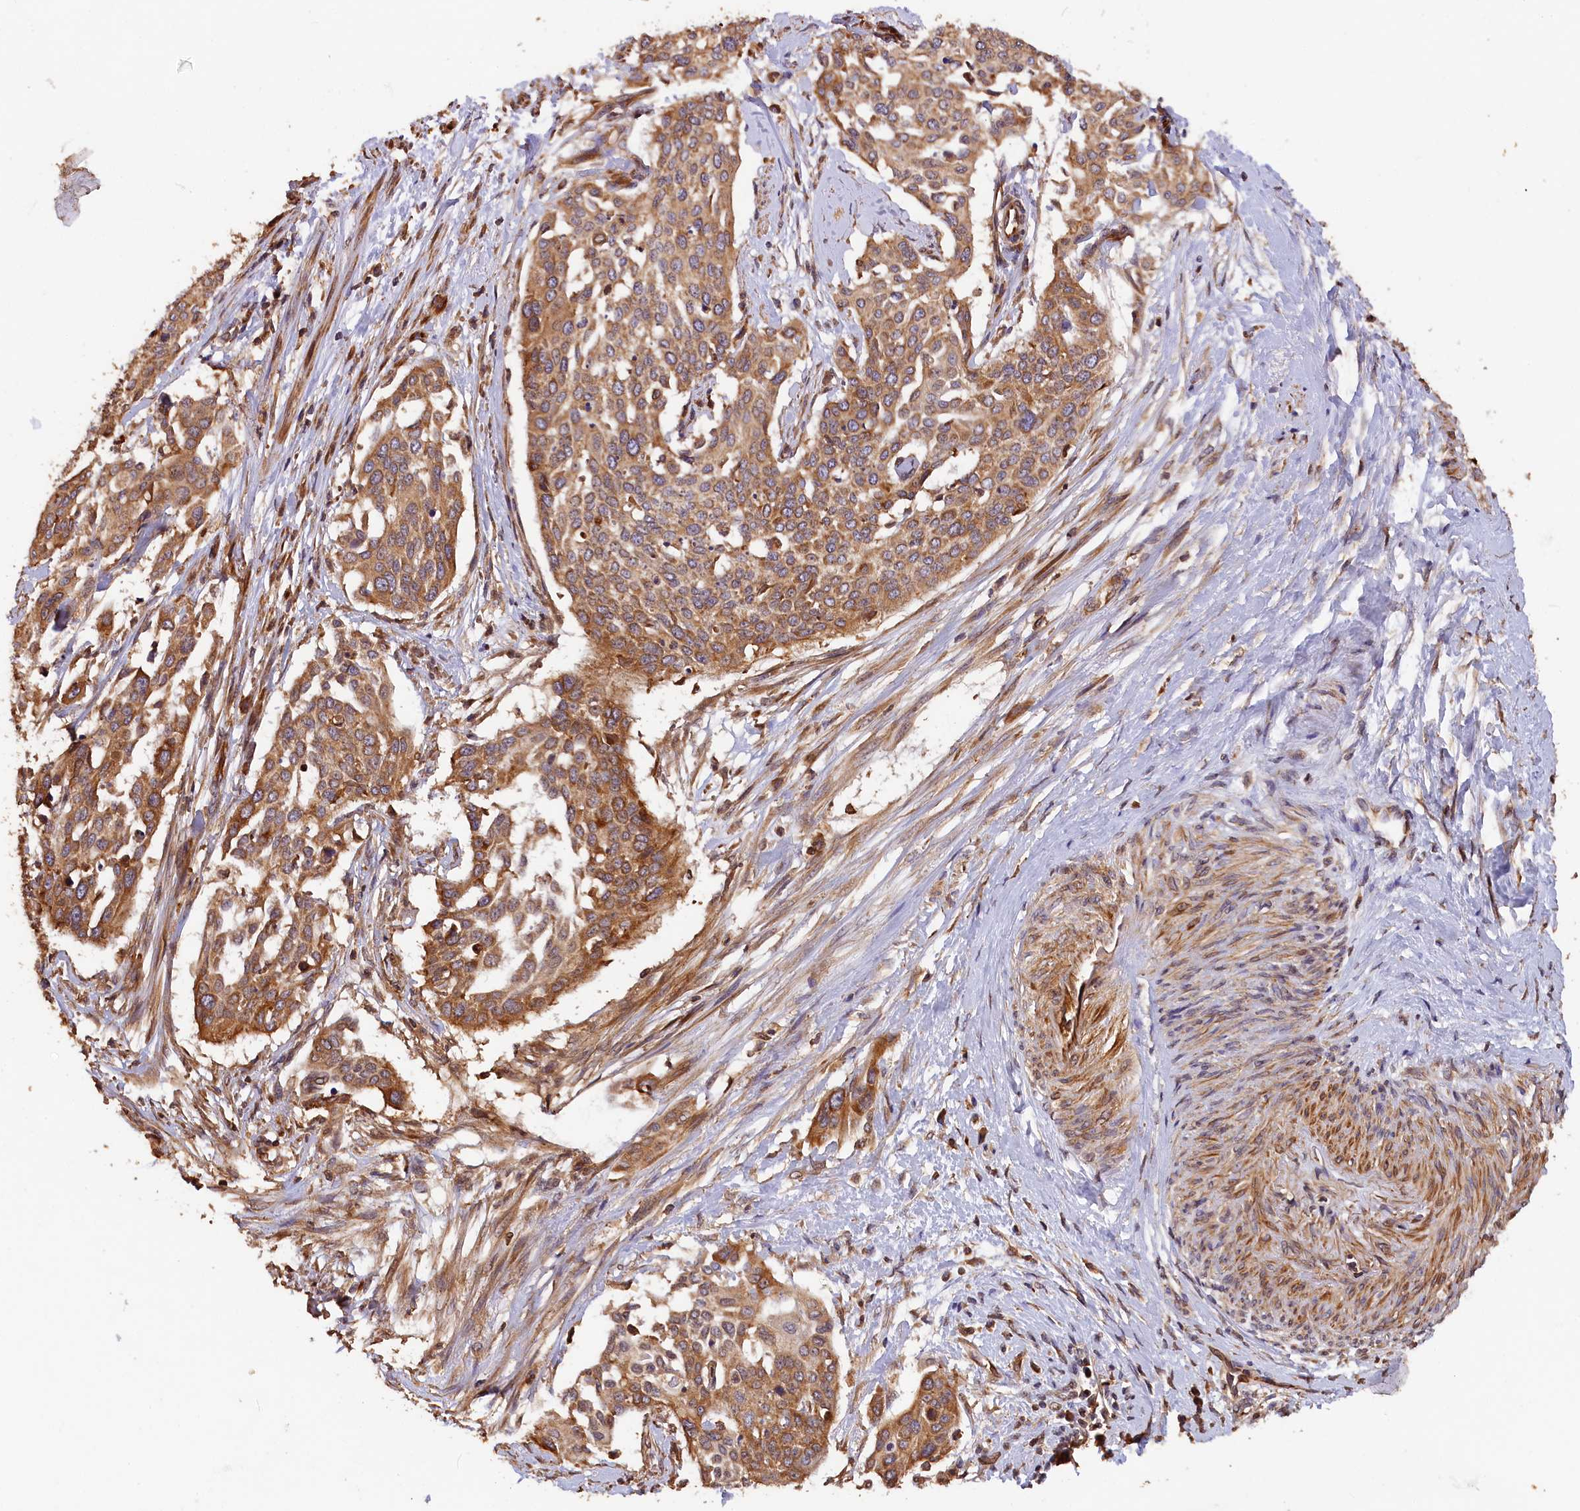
{"staining": {"intensity": "moderate", "quantity": ">75%", "location": "cytoplasmic/membranous"}, "tissue": "cervical cancer", "cell_type": "Tumor cells", "image_type": "cancer", "snomed": [{"axis": "morphology", "description": "Squamous cell carcinoma, NOS"}, {"axis": "topography", "description": "Cervix"}], "caption": "A photomicrograph of human cervical squamous cell carcinoma stained for a protein shows moderate cytoplasmic/membranous brown staining in tumor cells.", "gene": "HMOX2", "patient": {"sex": "female", "age": 44}}